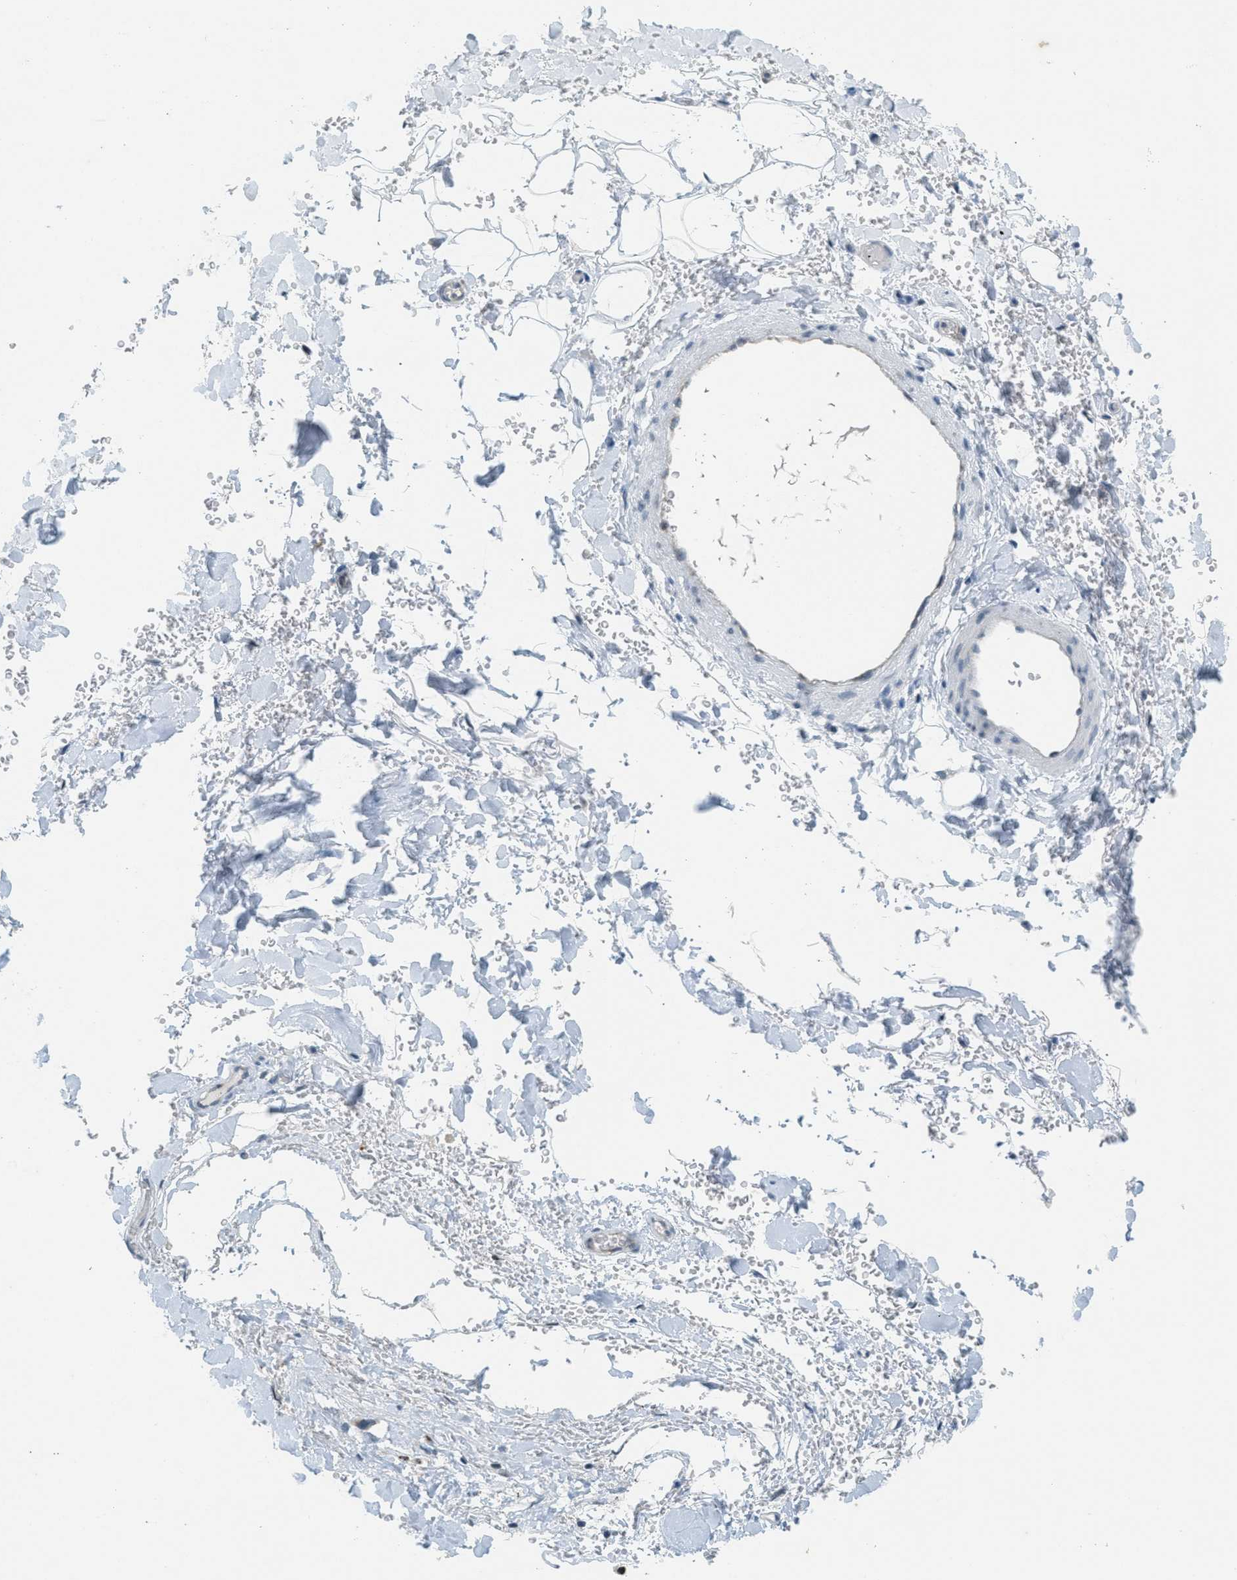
{"staining": {"intensity": "negative", "quantity": "none", "location": "none"}, "tissue": "adipose tissue", "cell_type": "Adipocytes", "image_type": "normal", "snomed": [{"axis": "morphology", "description": "Normal tissue, NOS"}, {"axis": "morphology", "description": "Carcinoma, NOS"}, {"axis": "topography", "description": "Pancreas"}, {"axis": "topography", "description": "Peripheral nerve tissue"}], "caption": "The histopathology image exhibits no significant positivity in adipocytes of adipose tissue.", "gene": "FYN", "patient": {"sex": "female", "age": 29}}